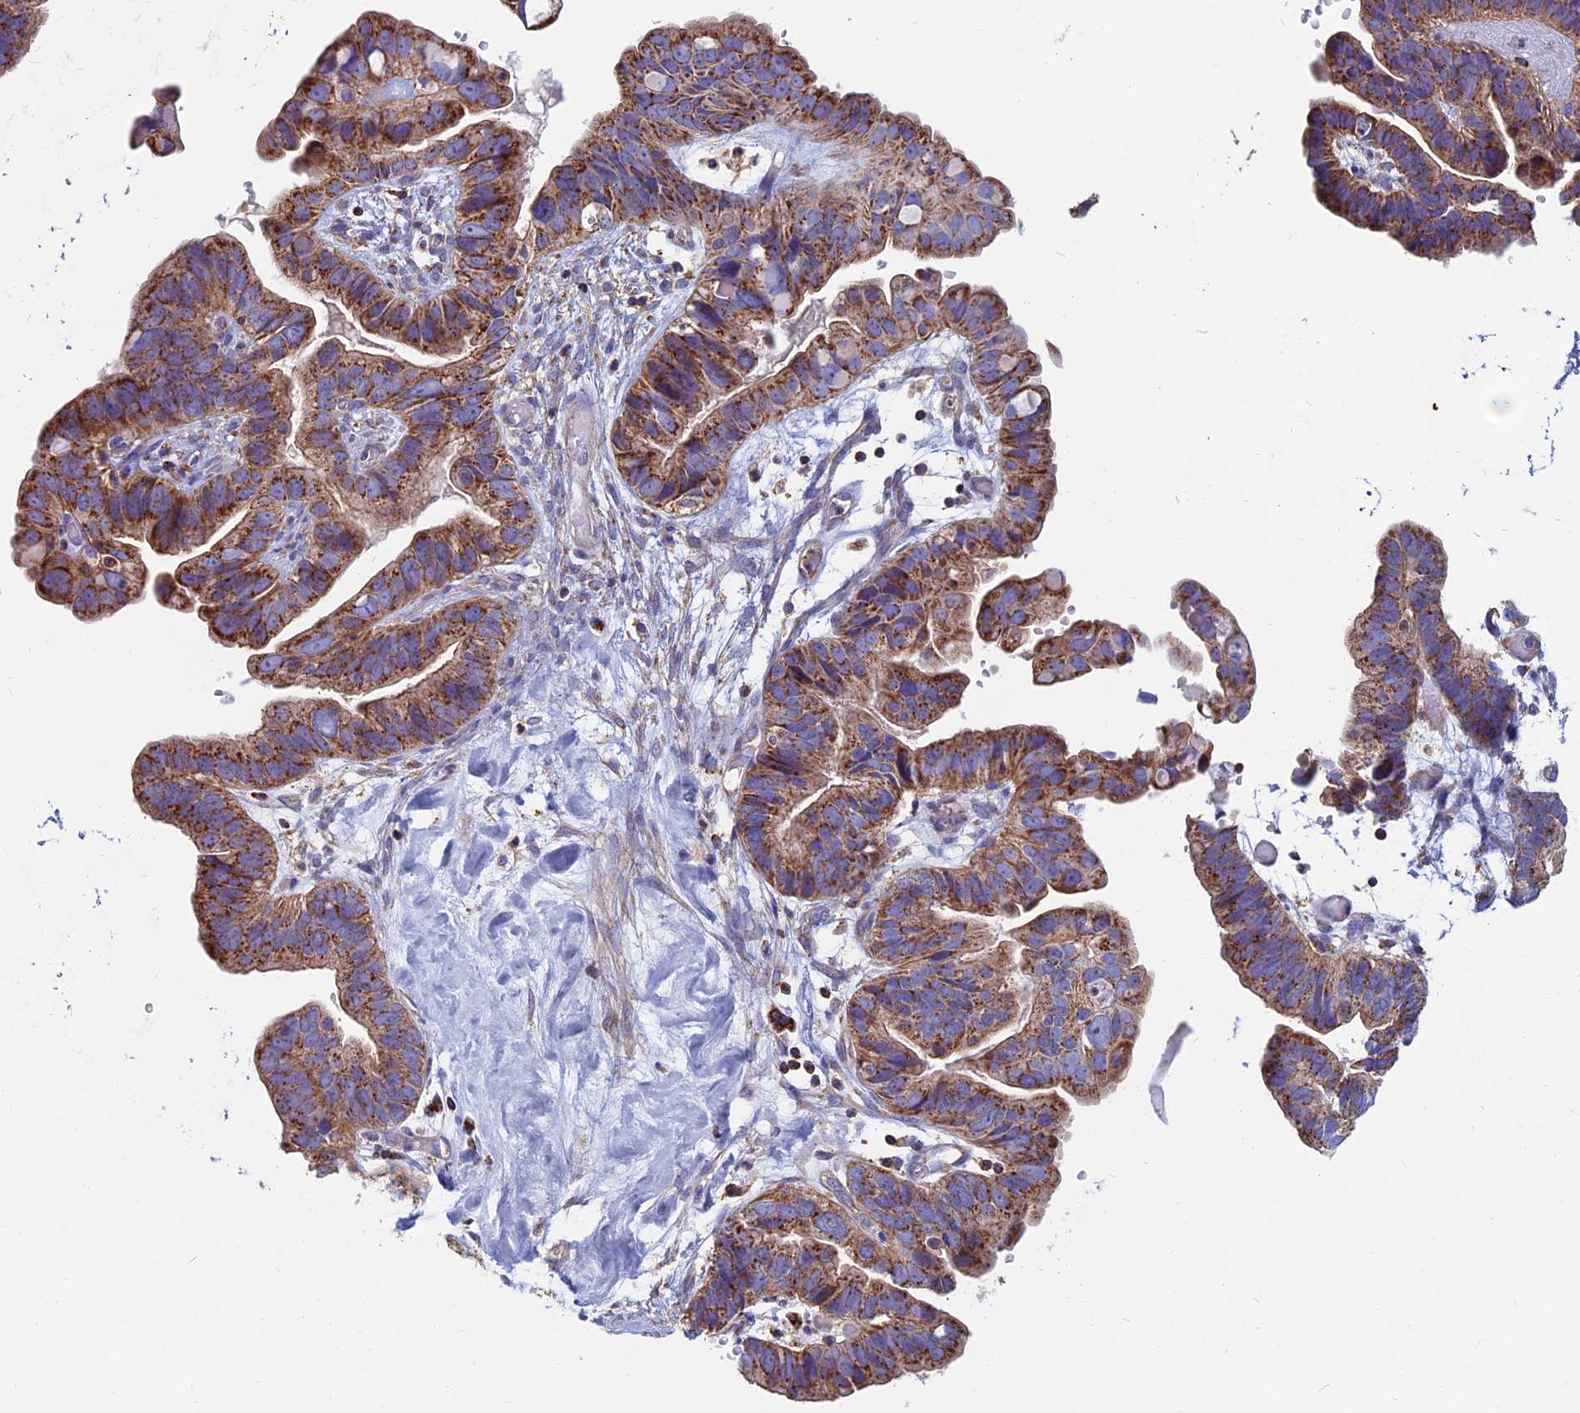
{"staining": {"intensity": "moderate", "quantity": ">75%", "location": "cytoplasmic/membranous"}, "tissue": "ovarian cancer", "cell_type": "Tumor cells", "image_type": "cancer", "snomed": [{"axis": "morphology", "description": "Cystadenocarcinoma, serous, NOS"}, {"axis": "topography", "description": "Ovary"}], "caption": "This histopathology image demonstrates ovarian serous cystadenocarcinoma stained with immunohistochemistry (IHC) to label a protein in brown. The cytoplasmic/membranous of tumor cells show moderate positivity for the protein. Nuclei are counter-stained blue.", "gene": "HSD17B8", "patient": {"sex": "female", "age": 56}}